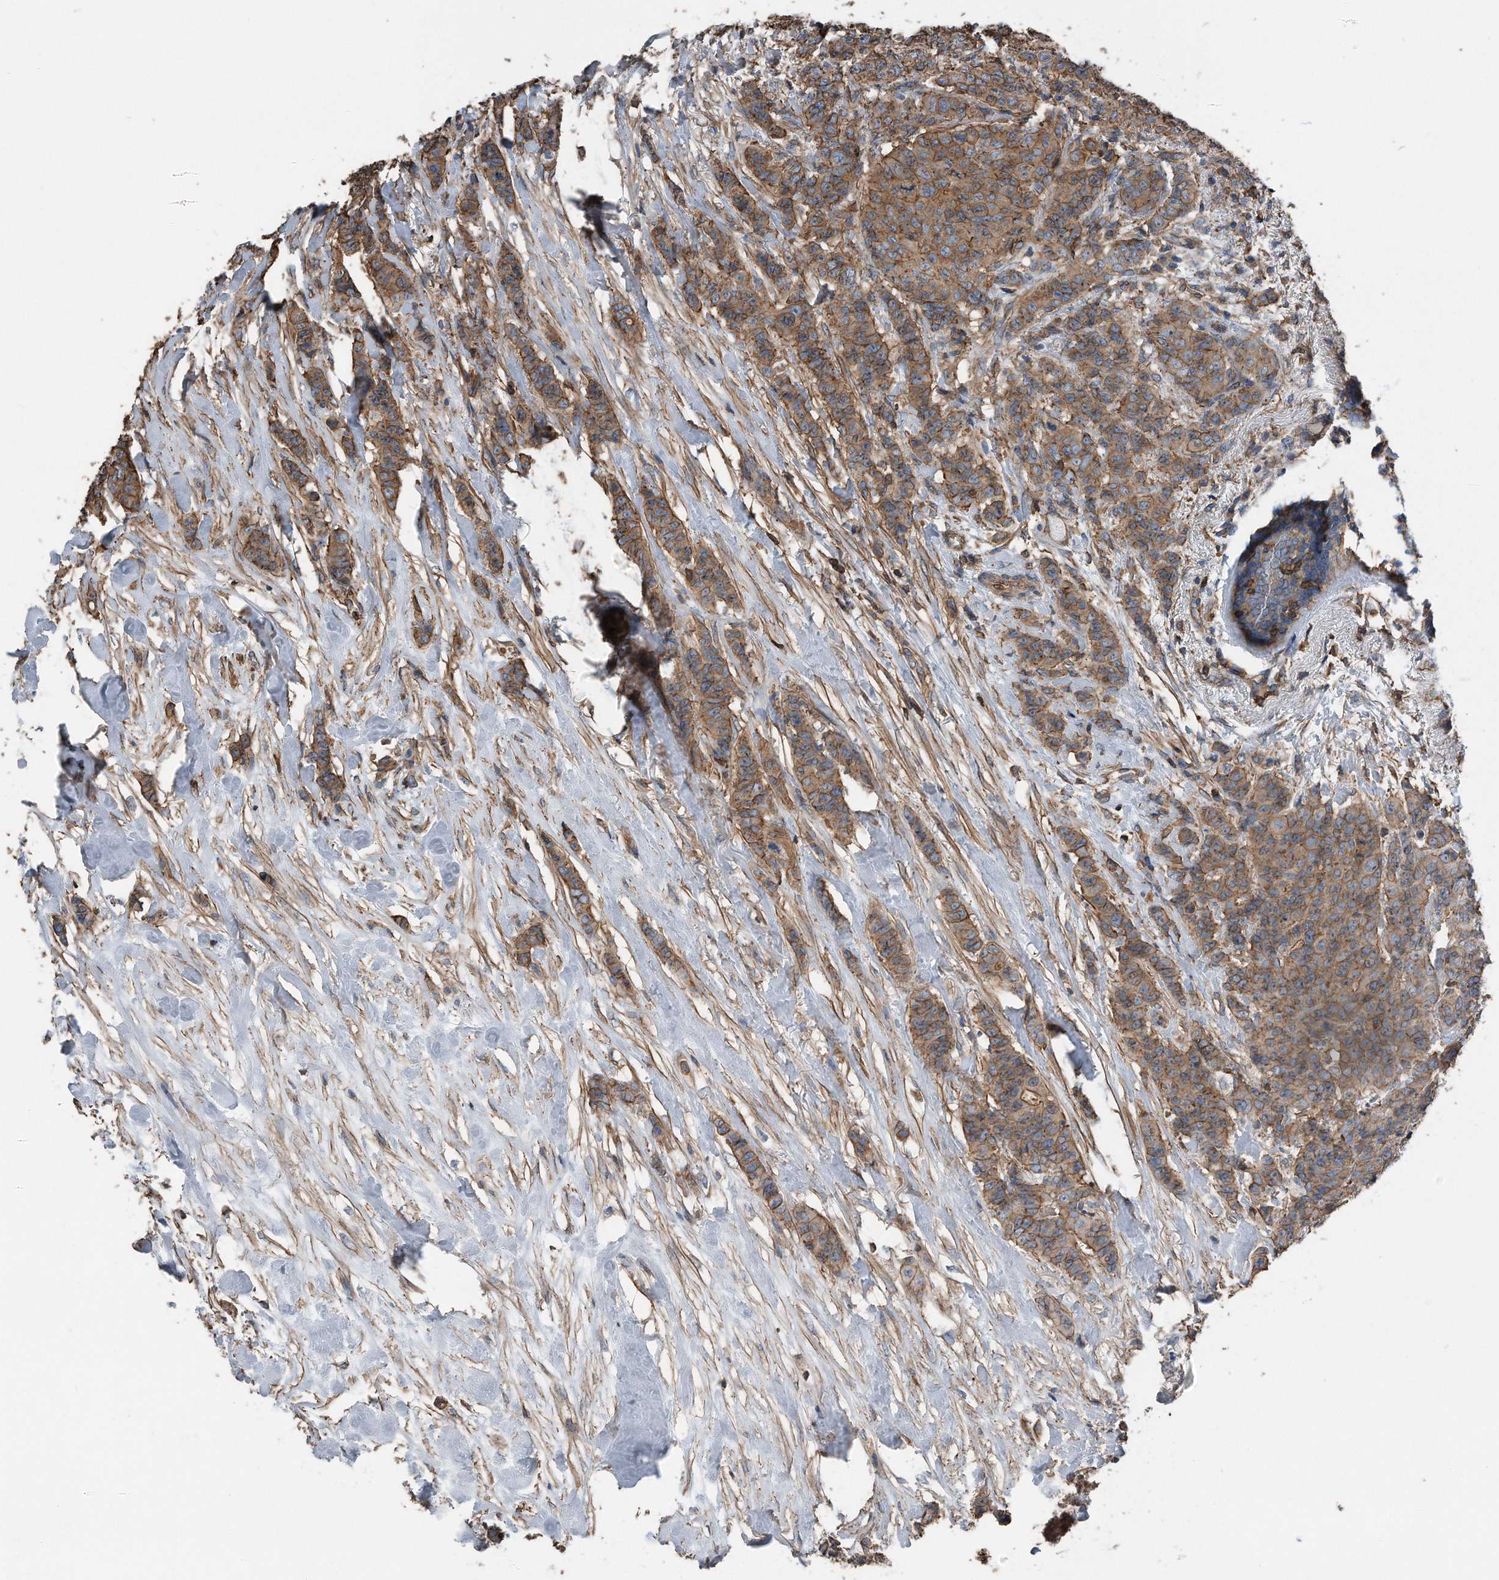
{"staining": {"intensity": "moderate", "quantity": ">75%", "location": "cytoplasmic/membranous"}, "tissue": "breast cancer", "cell_type": "Tumor cells", "image_type": "cancer", "snomed": [{"axis": "morphology", "description": "Duct carcinoma"}, {"axis": "topography", "description": "Breast"}], "caption": "Tumor cells show medium levels of moderate cytoplasmic/membranous positivity in approximately >75% of cells in breast intraductal carcinoma.", "gene": "RSPO3", "patient": {"sex": "female", "age": 40}}